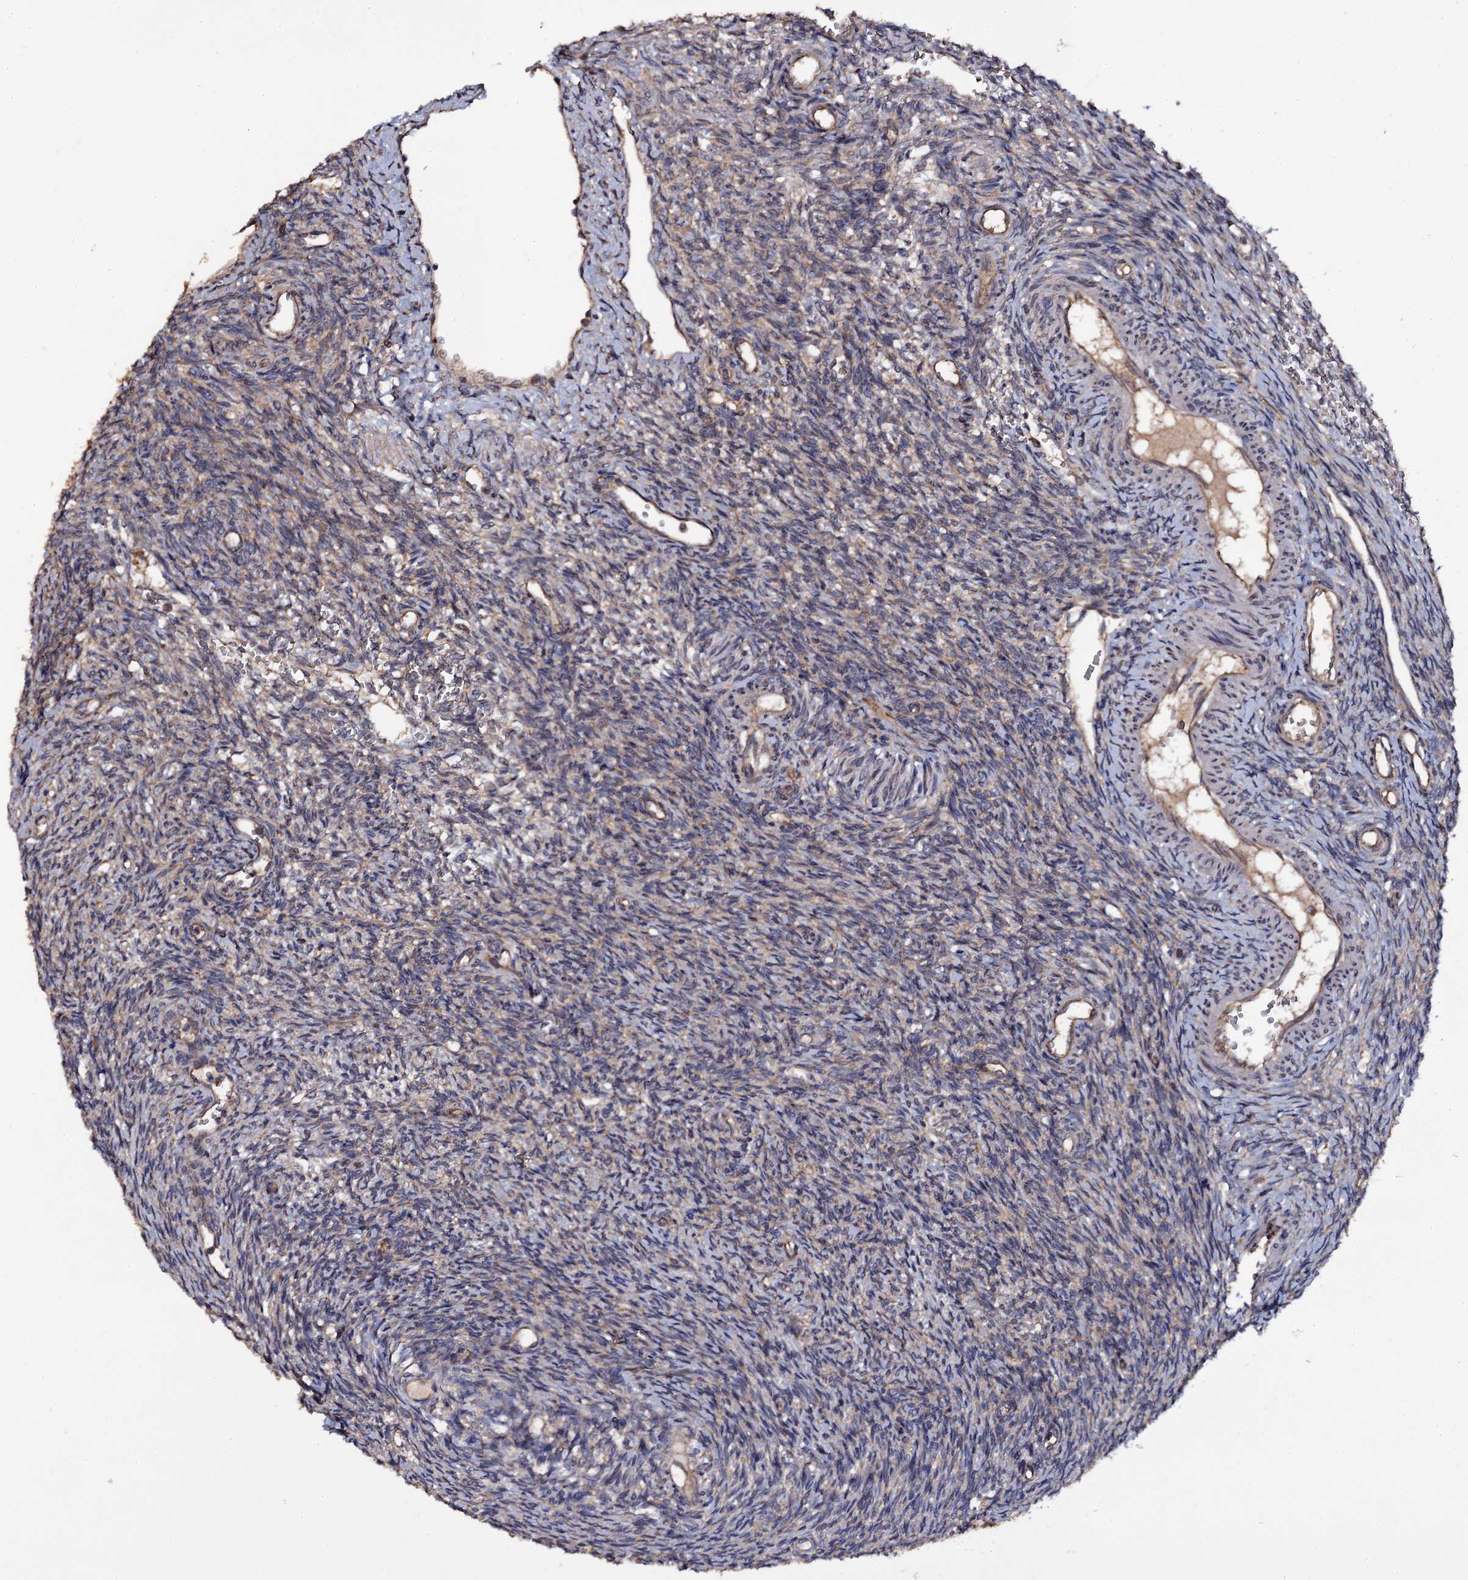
{"staining": {"intensity": "weak", "quantity": "25%-75%", "location": "cytoplasmic/membranous"}, "tissue": "ovary", "cell_type": "Ovarian stroma cells", "image_type": "normal", "snomed": [{"axis": "morphology", "description": "Normal tissue, NOS"}, {"axis": "topography", "description": "Ovary"}], "caption": "This photomicrograph reveals normal ovary stained with immunohistochemistry to label a protein in brown. The cytoplasmic/membranous of ovarian stroma cells show weak positivity for the protein. Nuclei are counter-stained blue.", "gene": "TTC23", "patient": {"sex": "female", "age": 39}}